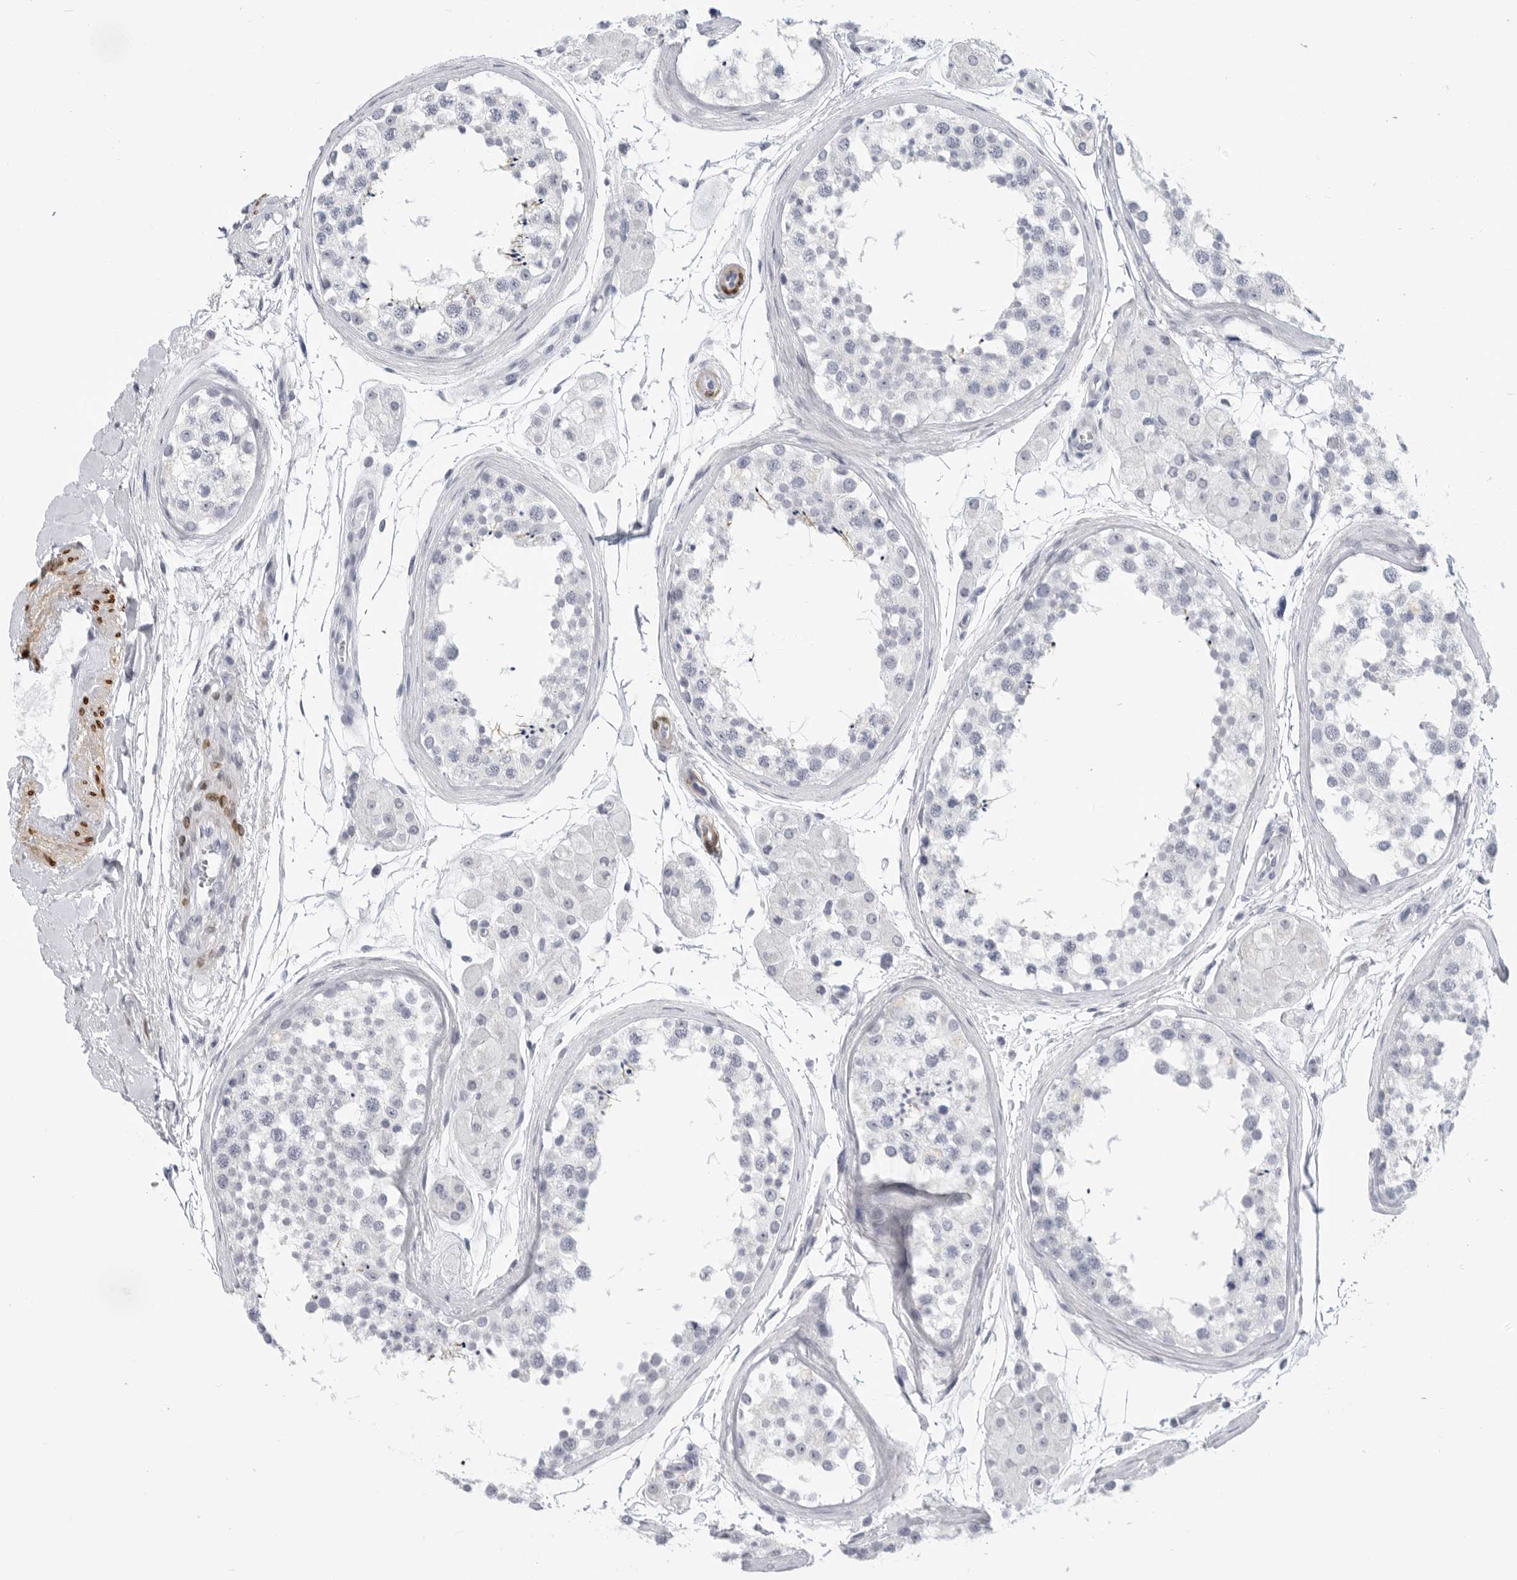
{"staining": {"intensity": "negative", "quantity": "none", "location": "none"}, "tissue": "testis", "cell_type": "Cells in seminiferous ducts", "image_type": "normal", "snomed": [{"axis": "morphology", "description": "Normal tissue, NOS"}, {"axis": "topography", "description": "Testis"}], "caption": "Immunohistochemistry (IHC) photomicrograph of benign testis stained for a protein (brown), which displays no staining in cells in seminiferous ducts.", "gene": "PLN", "patient": {"sex": "male", "age": 56}}